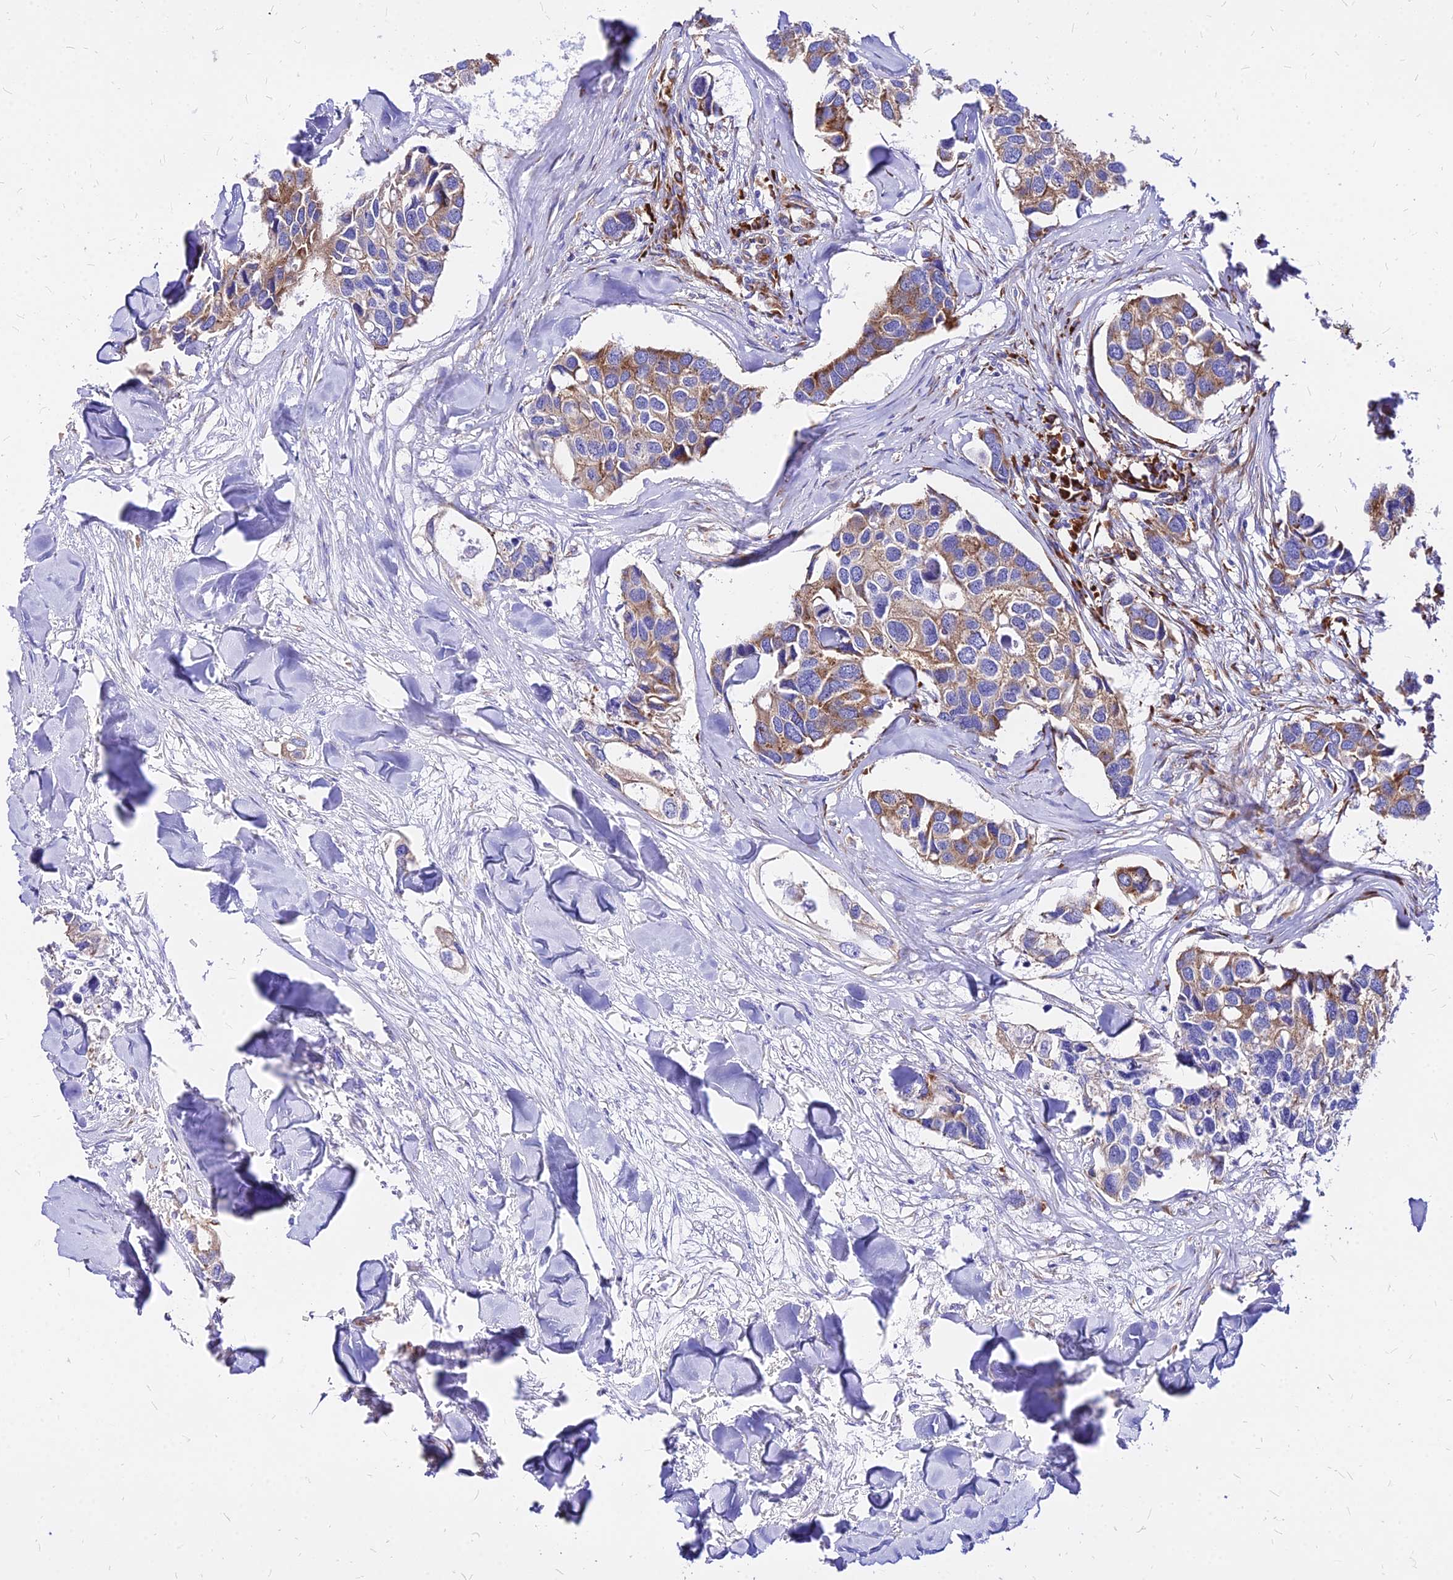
{"staining": {"intensity": "moderate", "quantity": "25%-75%", "location": "cytoplasmic/membranous"}, "tissue": "breast cancer", "cell_type": "Tumor cells", "image_type": "cancer", "snomed": [{"axis": "morphology", "description": "Duct carcinoma"}, {"axis": "topography", "description": "Breast"}], "caption": "About 25%-75% of tumor cells in human breast invasive ductal carcinoma reveal moderate cytoplasmic/membranous protein staining as visualized by brown immunohistochemical staining.", "gene": "RPL19", "patient": {"sex": "female", "age": 83}}